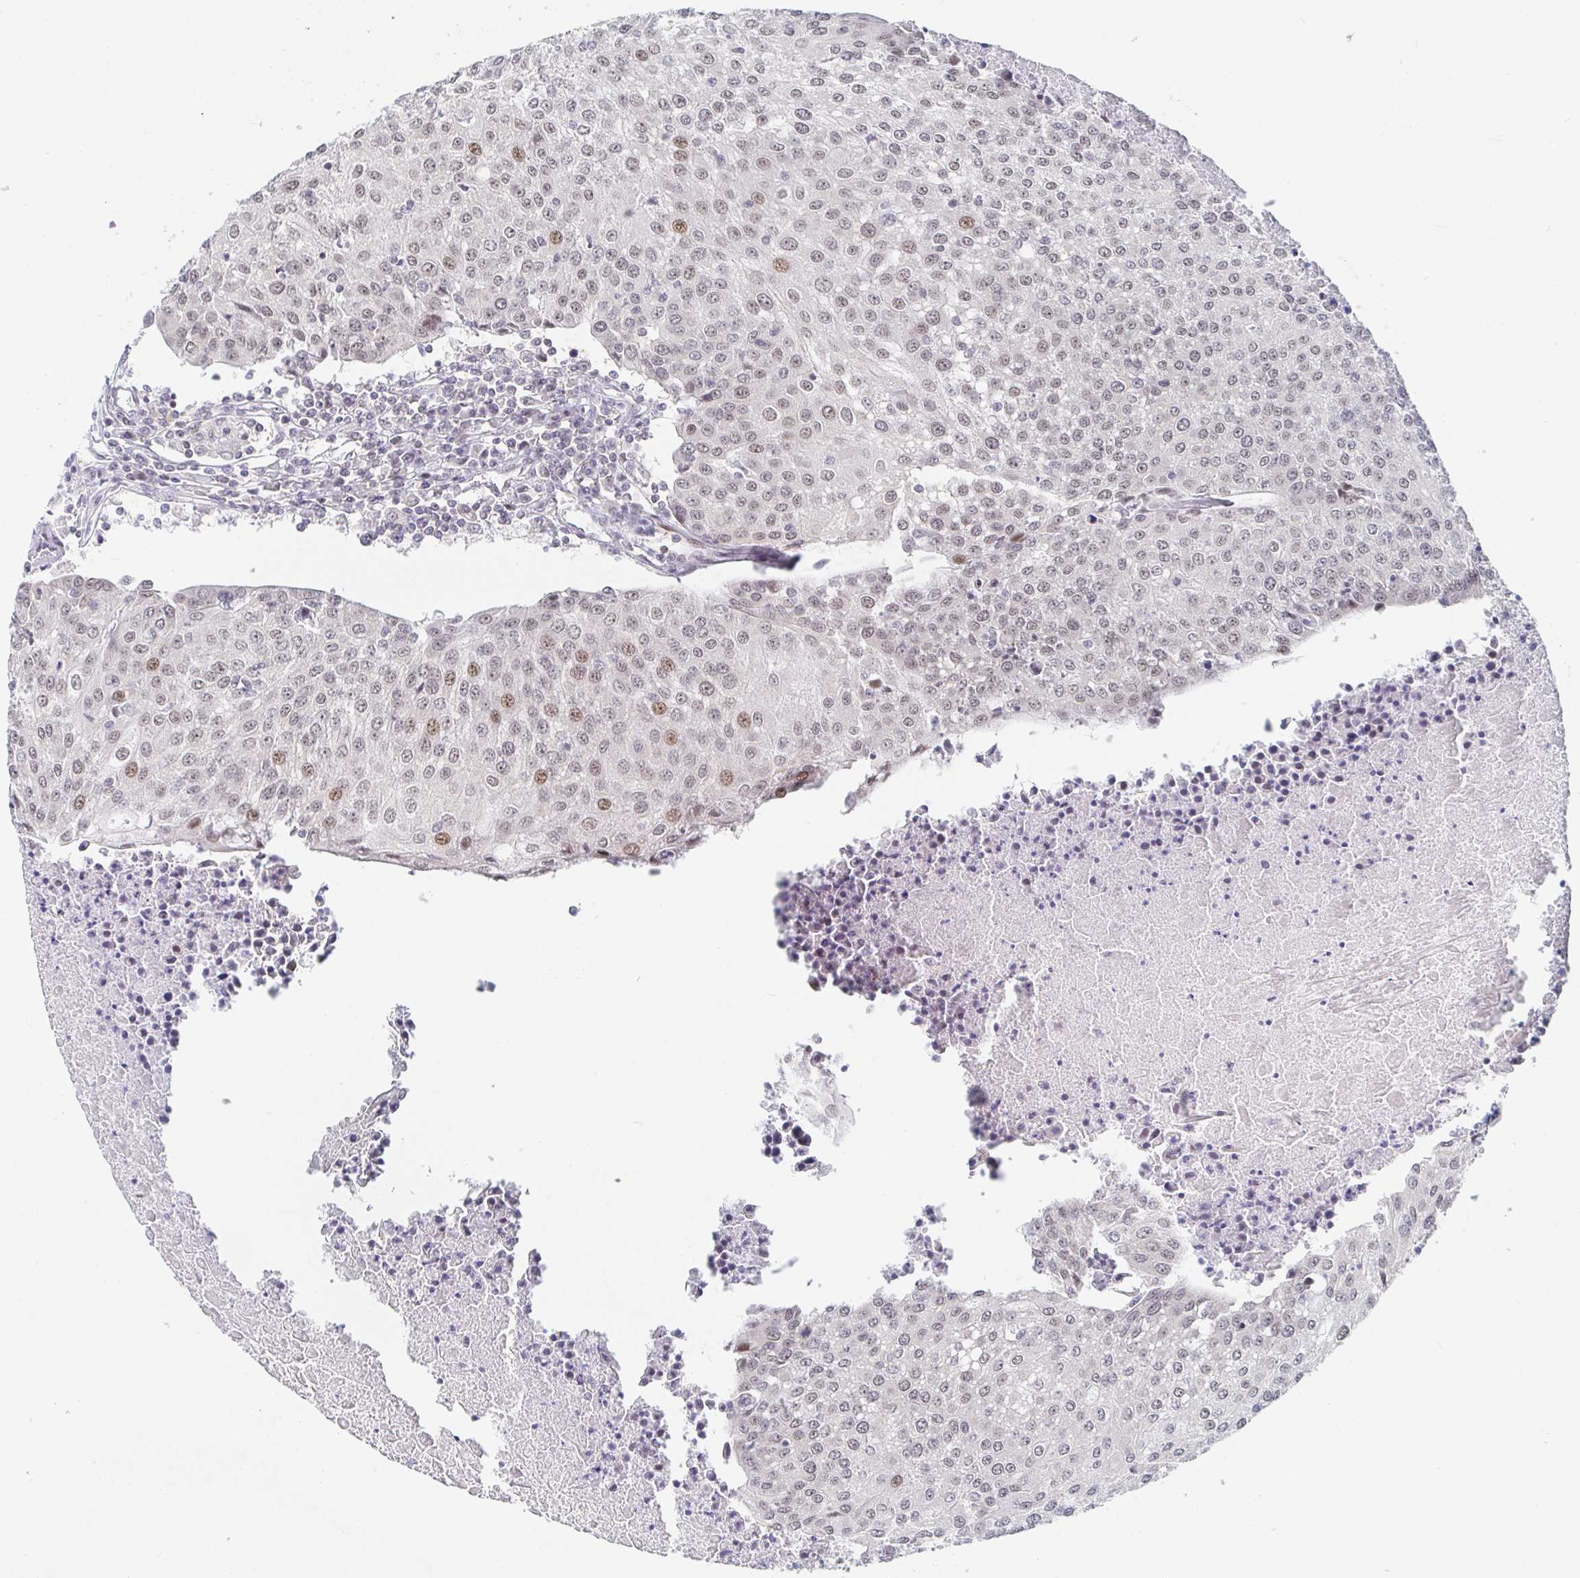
{"staining": {"intensity": "moderate", "quantity": "<25%", "location": "nuclear"}, "tissue": "urothelial cancer", "cell_type": "Tumor cells", "image_type": "cancer", "snomed": [{"axis": "morphology", "description": "Urothelial carcinoma, High grade"}, {"axis": "topography", "description": "Urinary bladder"}], "caption": "Human urothelial cancer stained with a brown dye shows moderate nuclear positive positivity in about <25% of tumor cells.", "gene": "CHD2", "patient": {"sex": "female", "age": 85}}